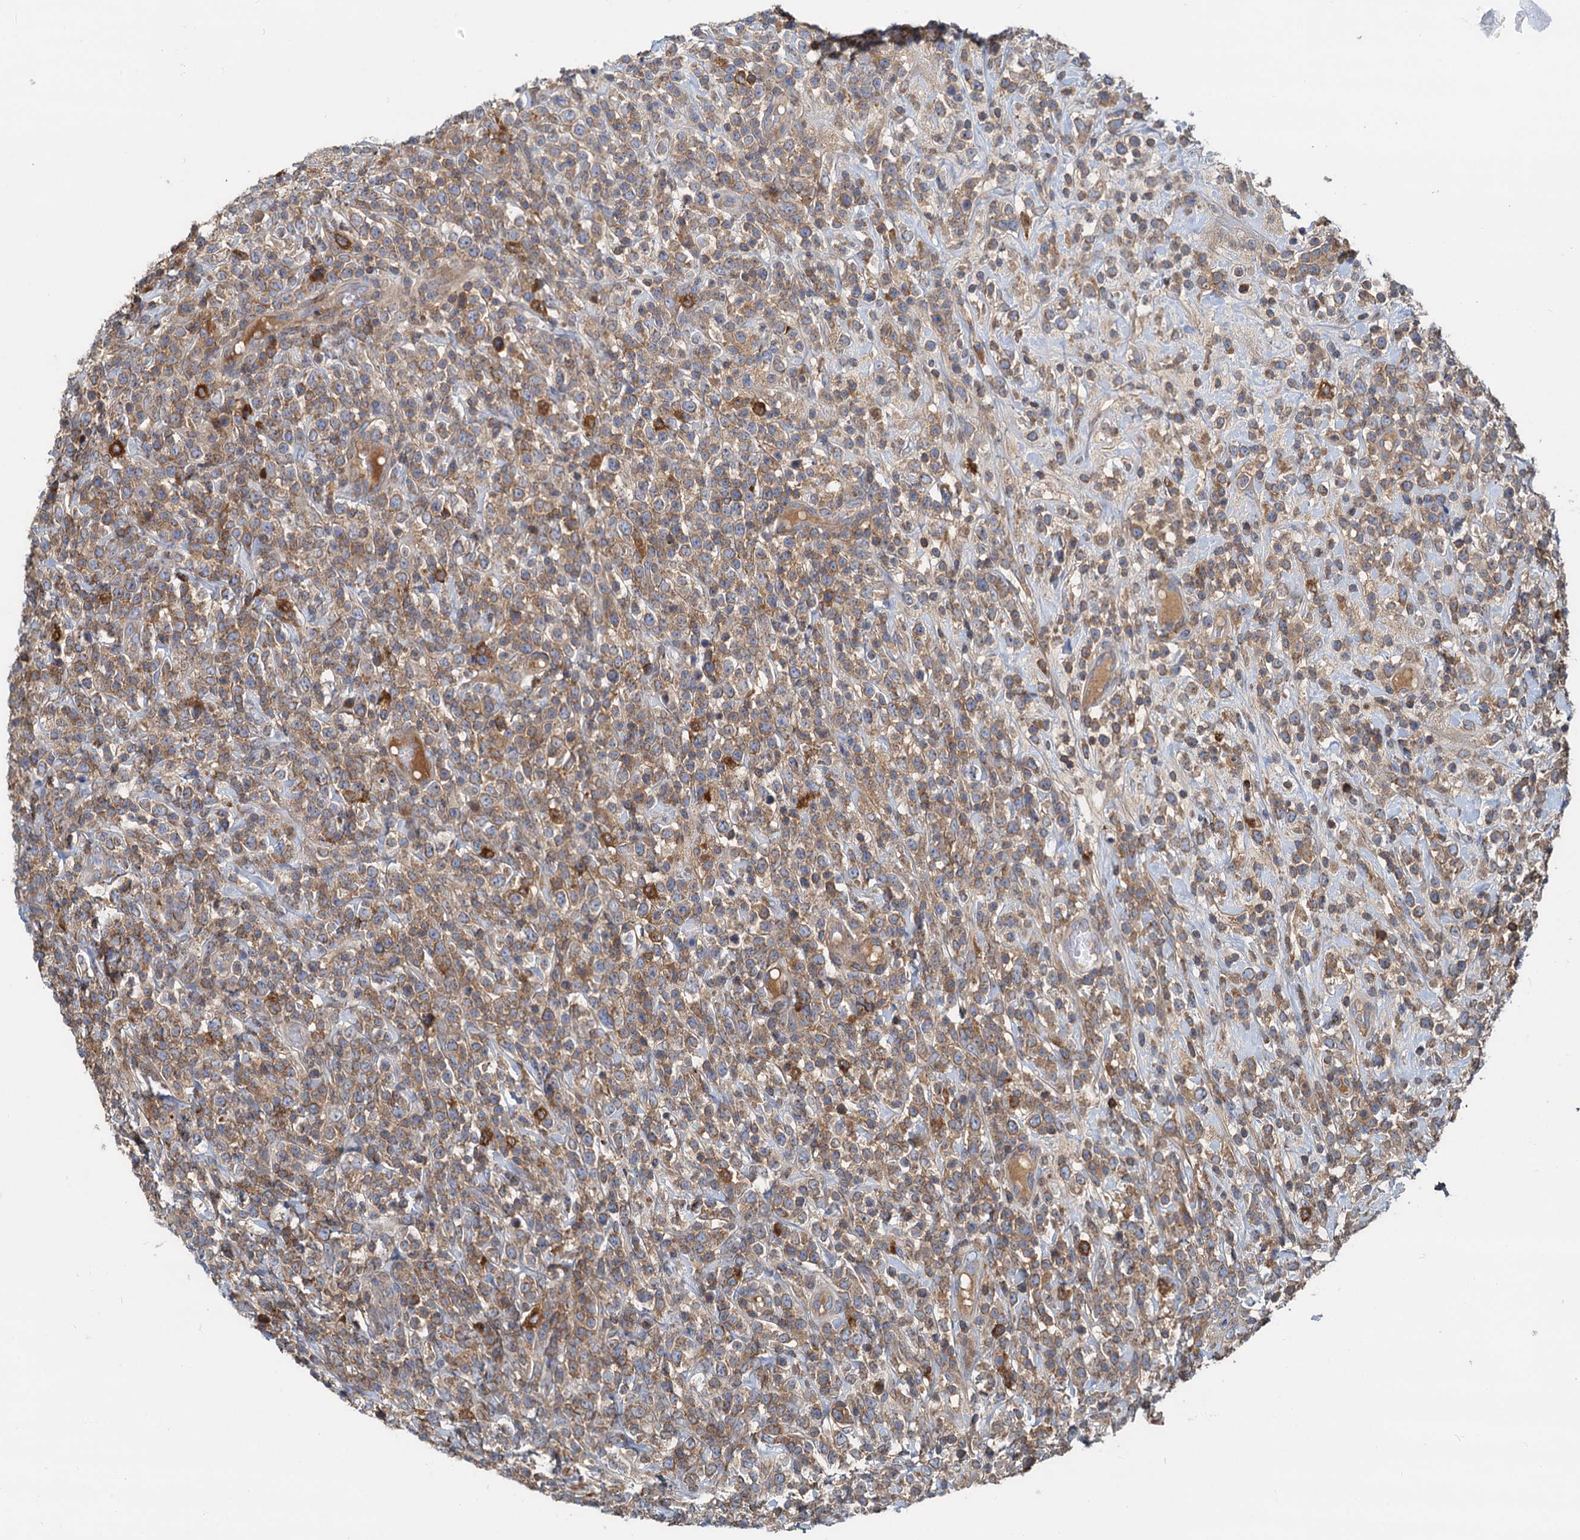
{"staining": {"intensity": "moderate", "quantity": ">75%", "location": "cytoplasmic/membranous"}, "tissue": "lymphoma", "cell_type": "Tumor cells", "image_type": "cancer", "snomed": [{"axis": "morphology", "description": "Malignant lymphoma, non-Hodgkin's type, High grade"}, {"axis": "topography", "description": "Colon"}], "caption": "Human lymphoma stained with a protein marker demonstrates moderate staining in tumor cells.", "gene": "LNX2", "patient": {"sex": "female", "age": 53}}